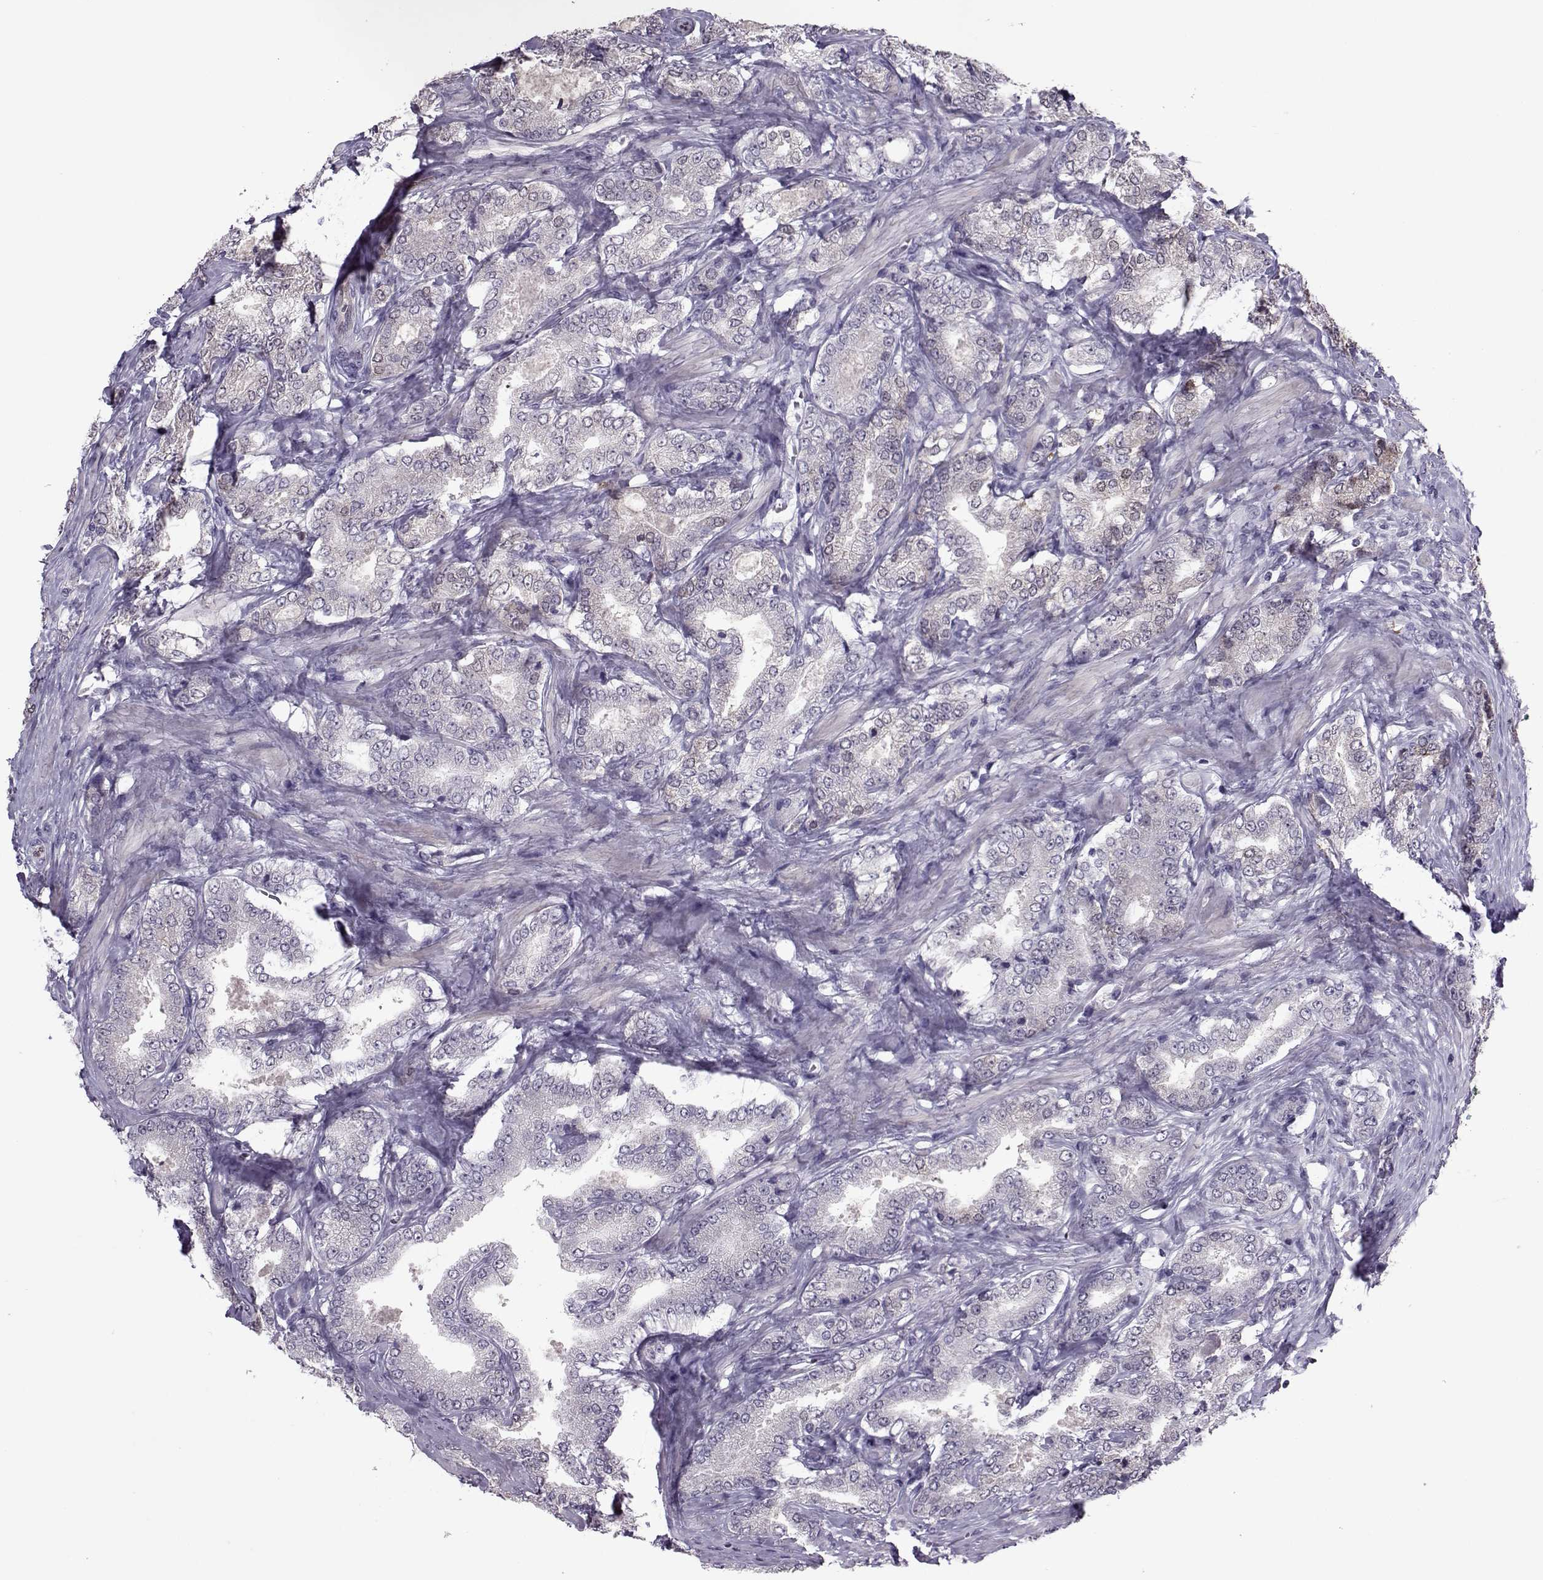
{"staining": {"intensity": "negative", "quantity": "none", "location": "none"}, "tissue": "prostate cancer", "cell_type": "Tumor cells", "image_type": "cancer", "snomed": [{"axis": "morphology", "description": "Adenocarcinoma, NOS"}, {"axis": "topography", "description": "Prostate"}], "caption": "This is an immunohistochemistry histopathology image of human adenocarcinoma (prostate). There is no staining in tumor cells.", "gene": "ASRGL1", "patient": {"sex": "male", "age": 64}}